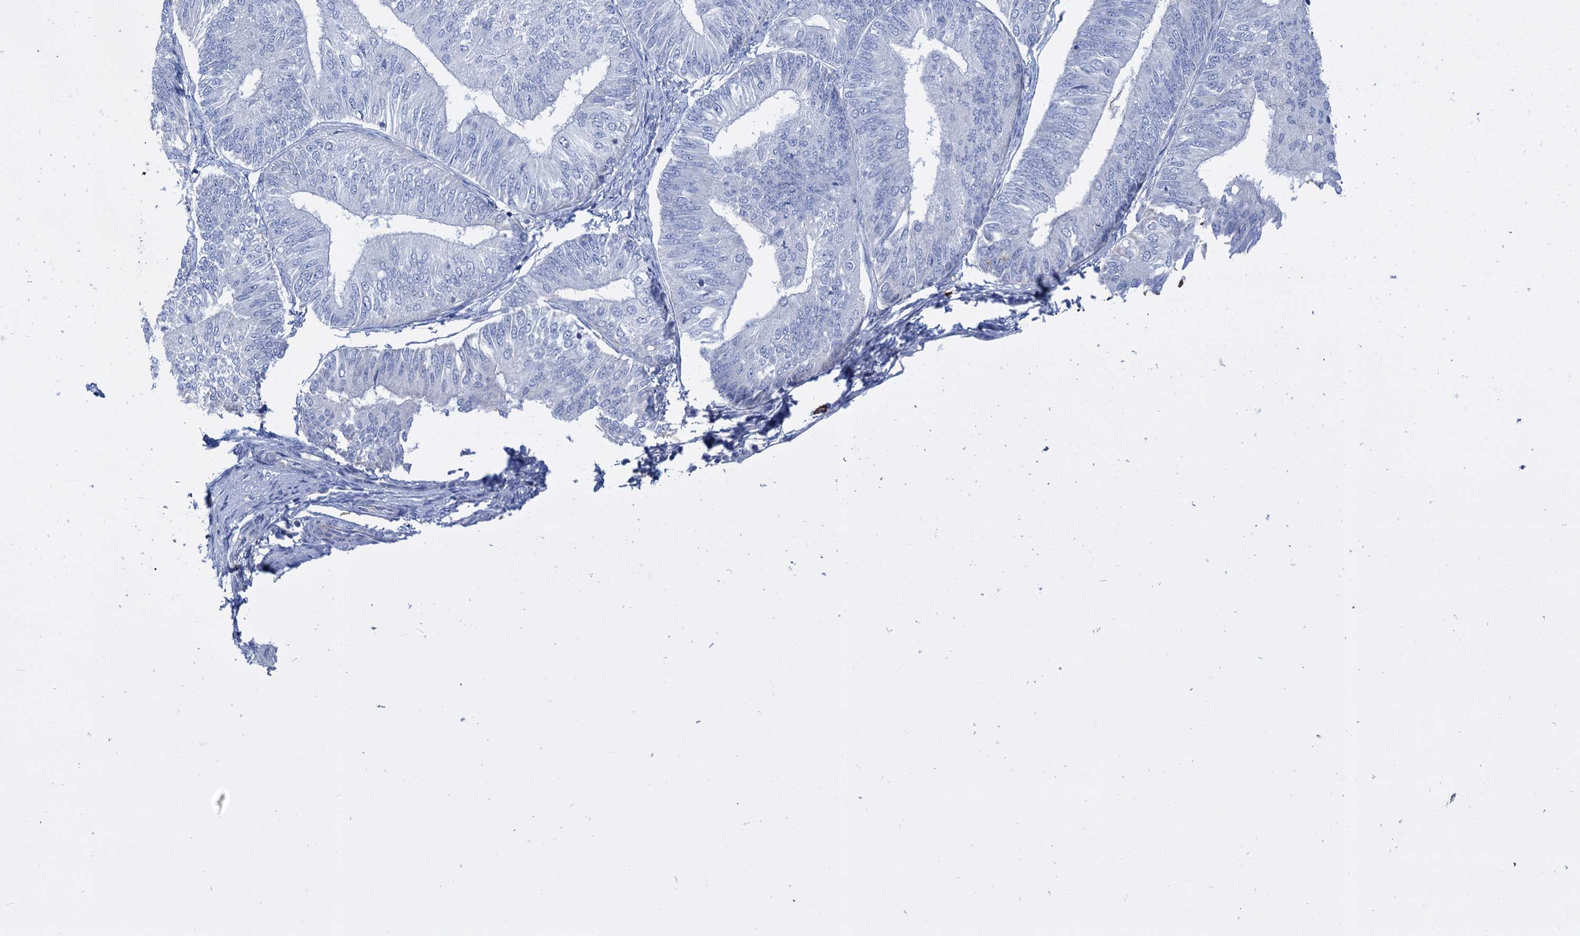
{"staining": {"intensity": "negative", "quantity": "none", "location": "none"}, "tissue": "endometrial cancer", "cell_type": "Tumor cells", "image_type": "cancer", "snomed": [{"axis": "morphology", "description": "Adenocarcinoma, NOS"}, {"axis": "topography", "description": "Endometrium"}], "caption": "Immunohistochemistry of human adenocarcinoma (endometrial) reveals no expression in tumor cells. (Immunohistochemistry, brightfield microscopy, high magnification).", "gene": "FBXW12", "patient": {"sex": "female", "age": 58}}